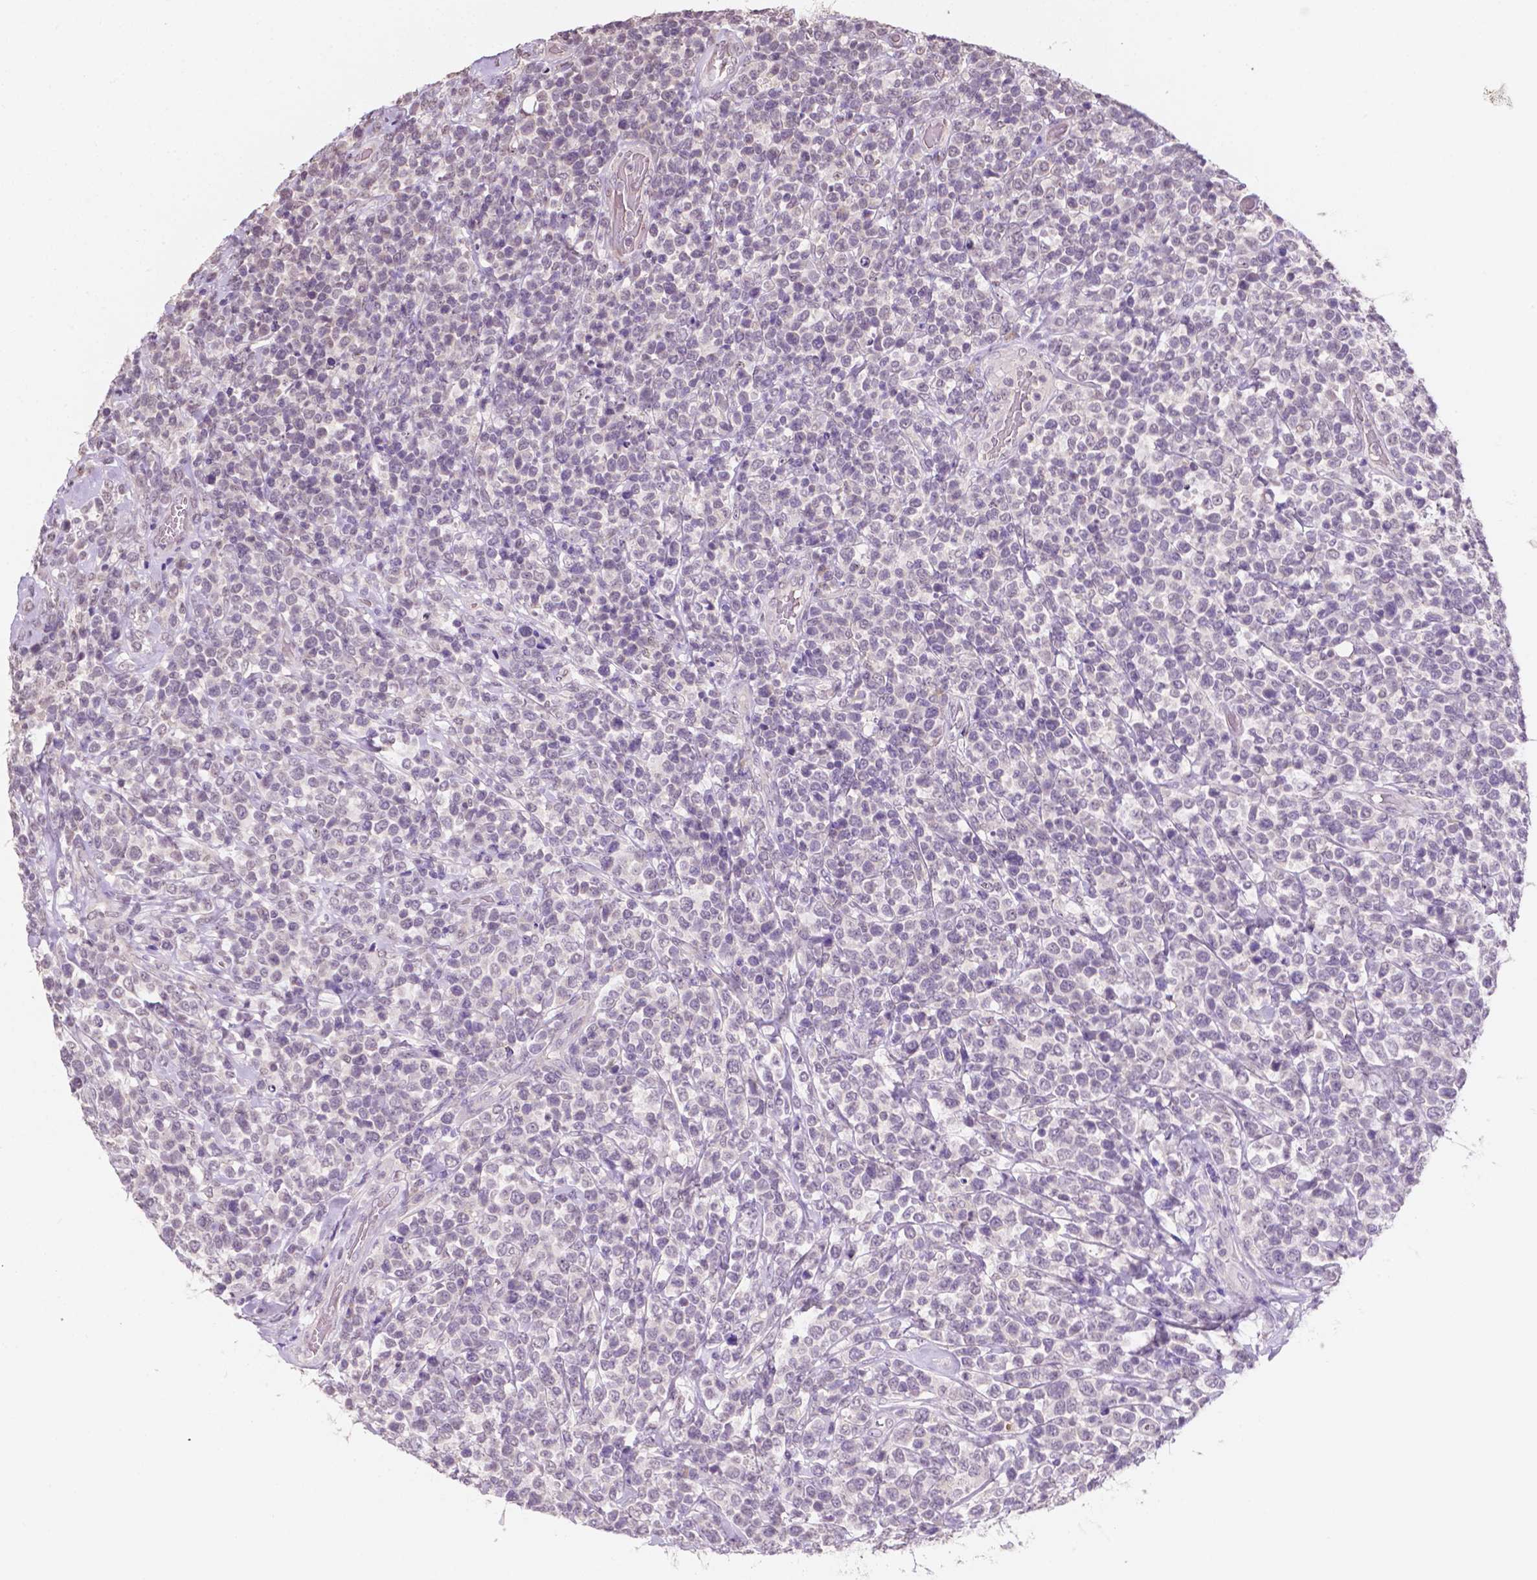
{"staining": {"intensity": "negative", "quantity": "none", "location": "none"}, "tissue": "lymphoma", "cell_type": "Tumor cells", "image_type": "cancer", "snomed": [{"axis": "morphology", "description": "Malignant lymphoma, non-Hodgkin's type, High grade"}, {"axis": "topography", "description": "Soft tissue"}], "caption": "A high-resolution photomicrograph shows immunohistochemistry staining of lymphoma, which displays no significant expression in tumor cells.", "gene": "SHLD3", "patient": {"sex": "female", "age": 56}}